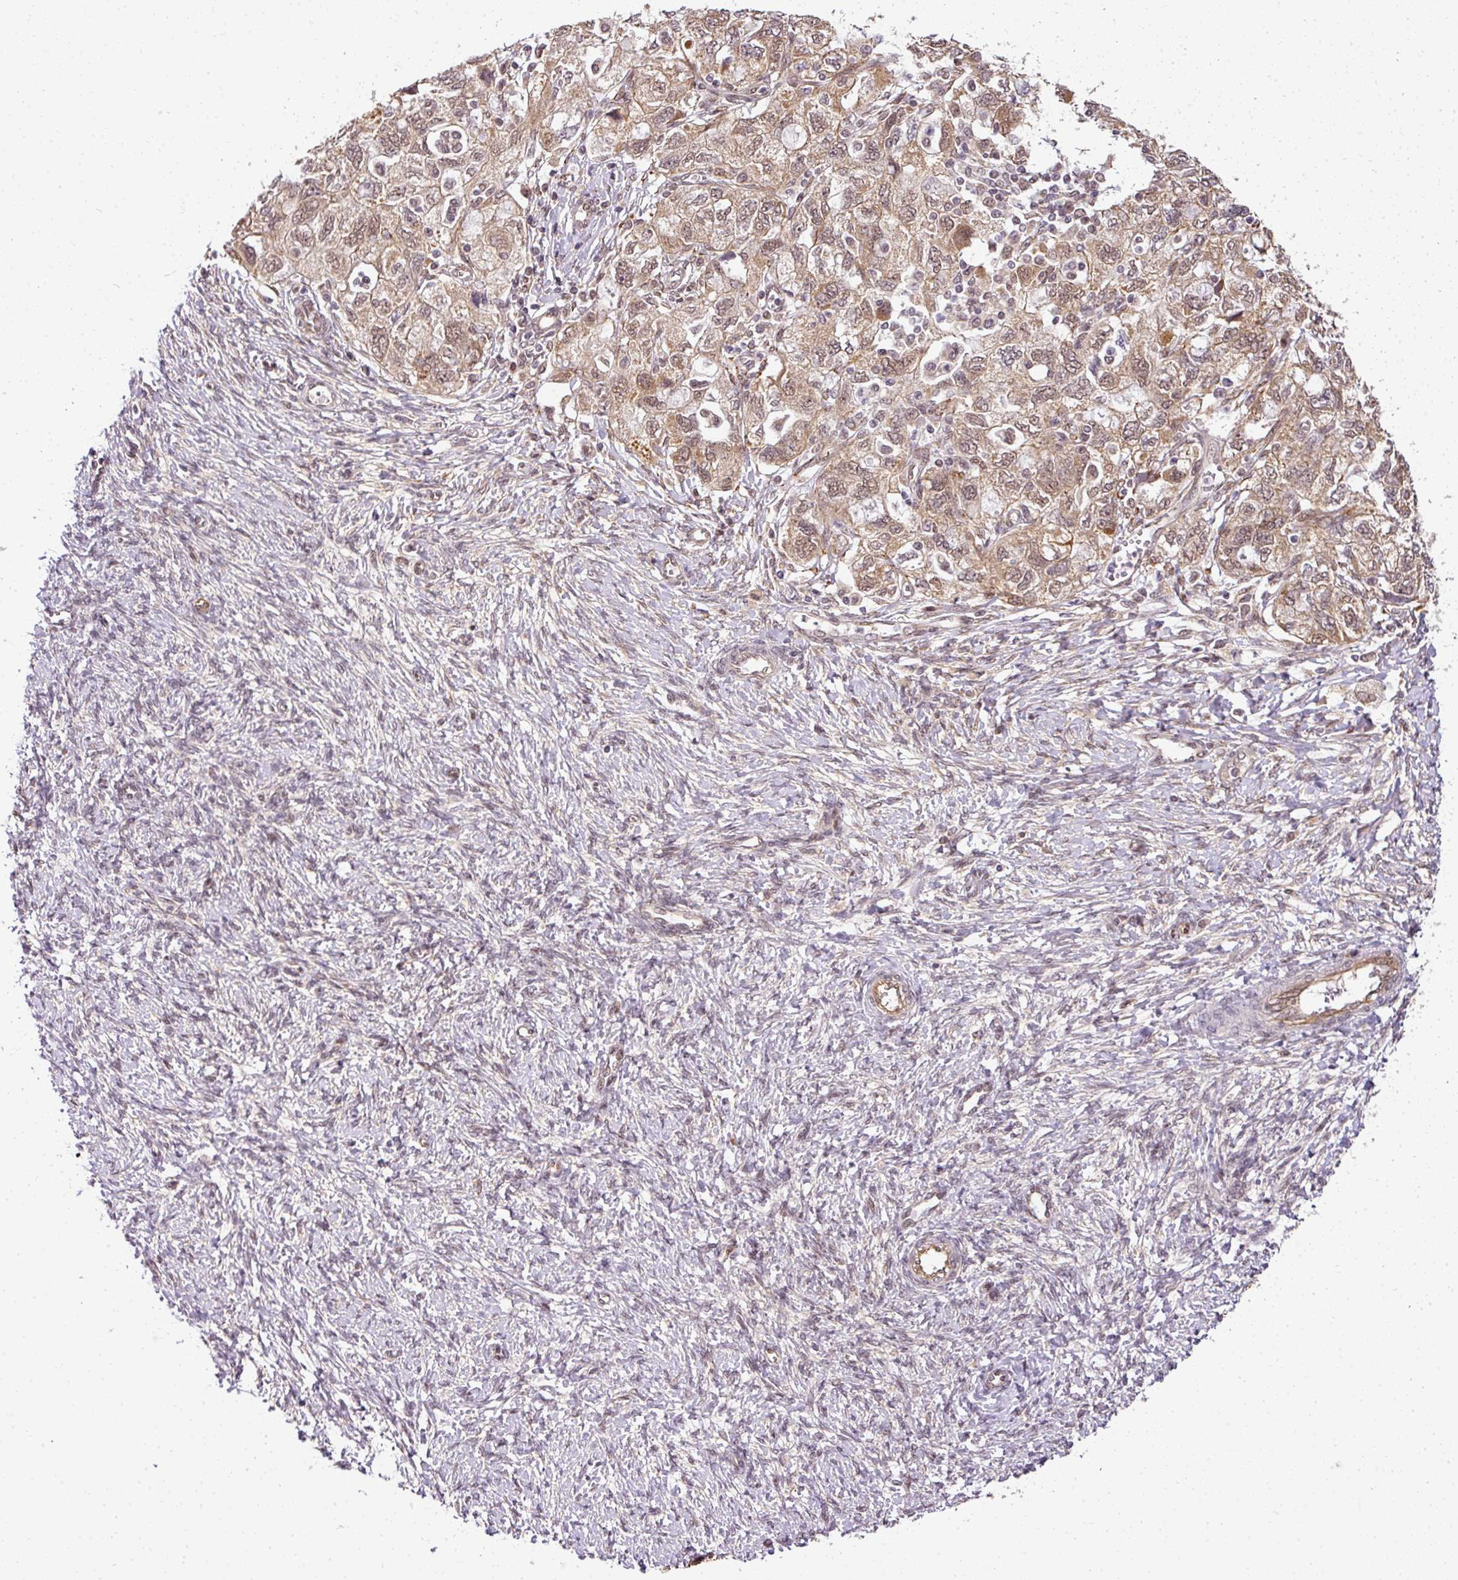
{"staining": {"intensity": "moderate", "quantity": ">75%", "location": "cytoplasmic/membranous,nuclear"}, "tissue": "ovarian cancer", "cell_type": "Tumor cells", "image_type": "cancer", "snomed": [{"axis": "morphology", "description": "Carcinoma, NOS"}, {"axis": "morphology", "description": "Cystadenocarcinoma, serous, NOS"}, {"axis": "topography", "description": "Ovary"}], "caption": "Ovarian cancer (carcinoma) was stained to show a protein in brown. There is medium levels of moderate cytoplasmic/membranous and nuclear staining in about >75% of tumor cells.", "gene": "C1orf226", "patient": {"sex": "female", "age": 69}}